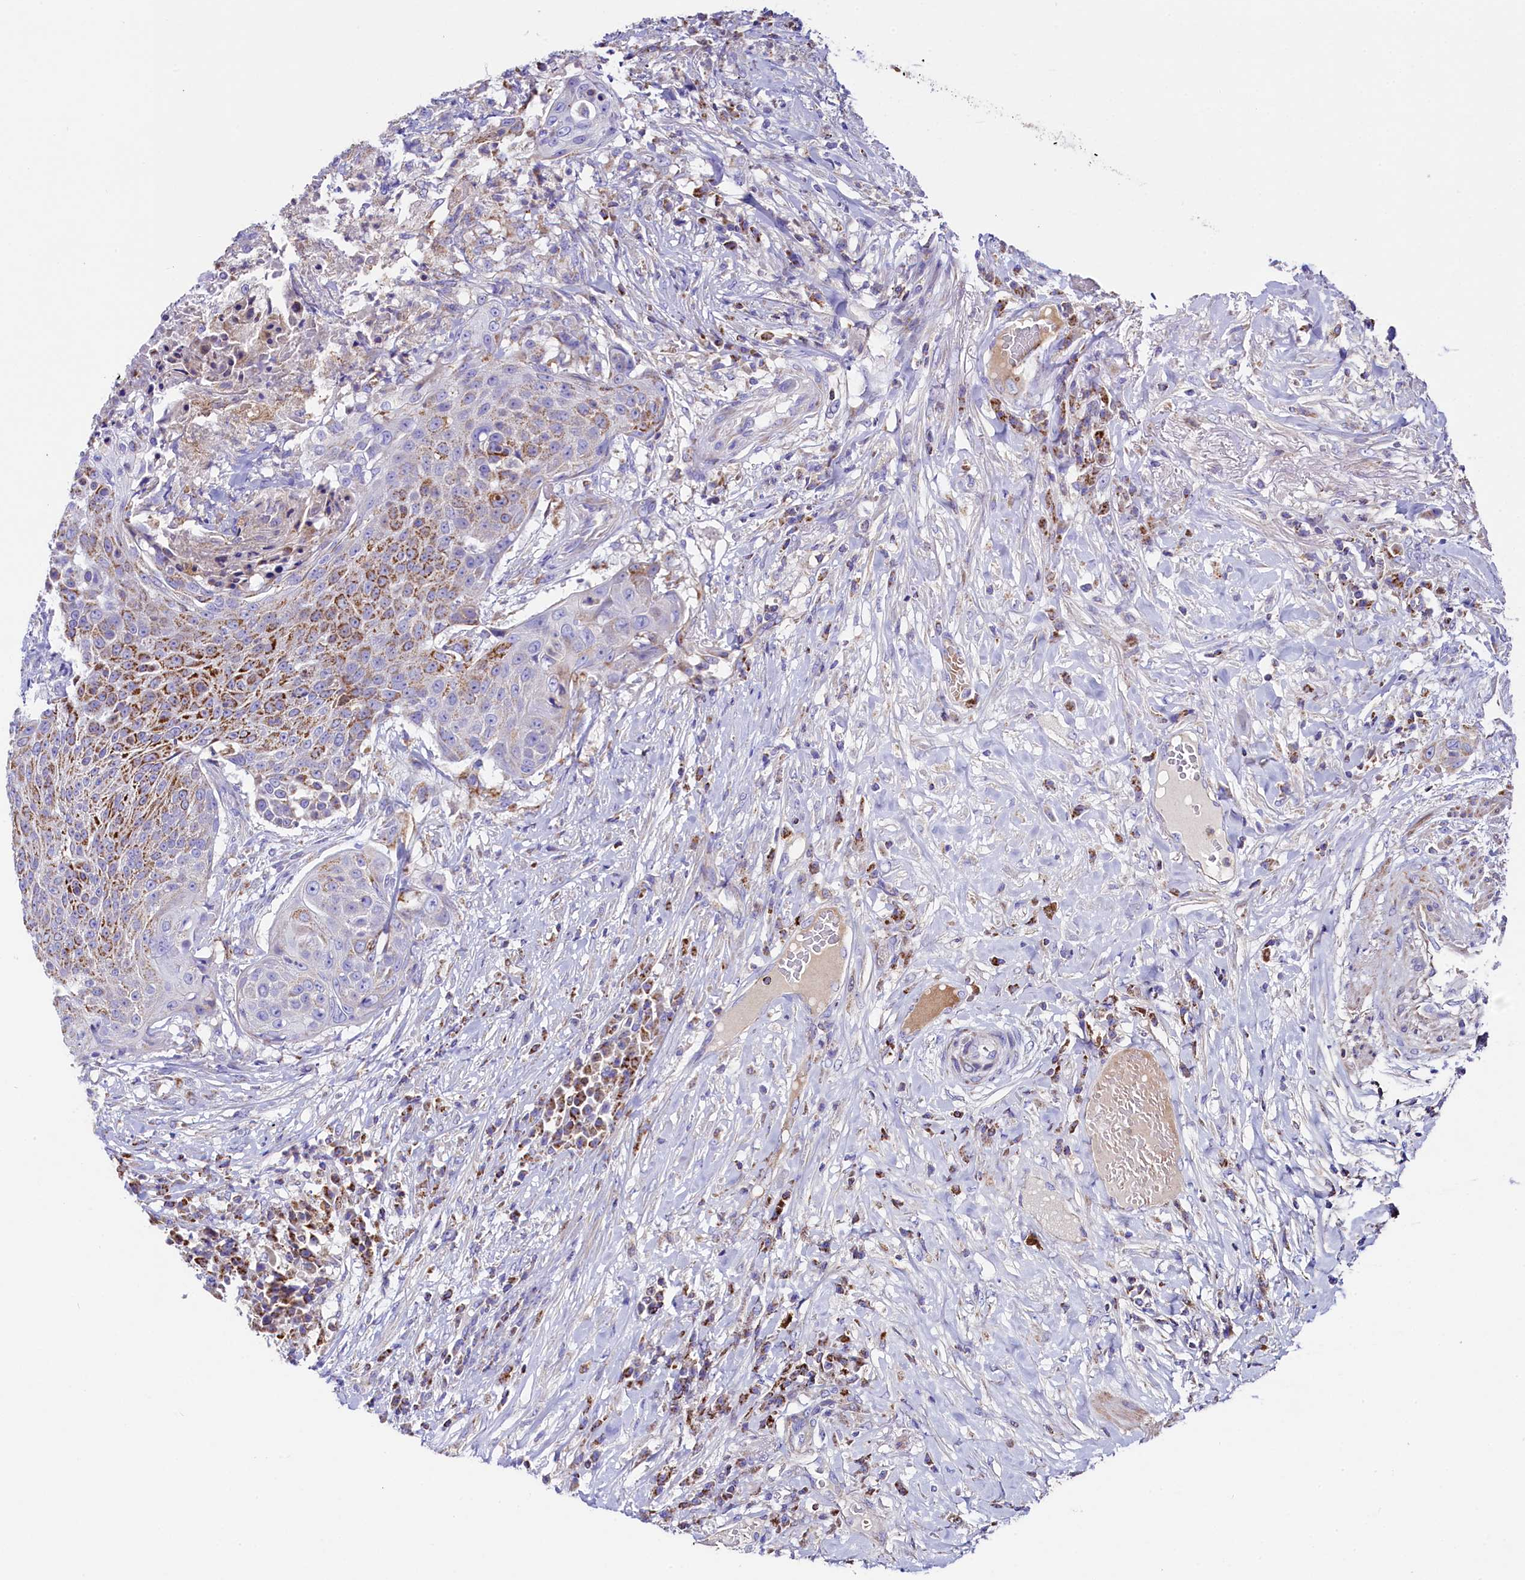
{"staining": {"intensity": "strong", "quantity": "25%-75%", "location": "cytoplasmic/membranous"}, "tissue": "urothelial cancer", "cell_type": "Tumor cells", "image_type": "cancer", "snomed": [{"axis": "morphology", "description": "Urothelial carcinoma, High grade"}, {"axis": "topography", "description": "Urinary bladder"}], "caption": "An immunohistochemistry micrograph of neoplastic tissue is shown. Protein staining in brown labels strong cytoplasmic/membranous positivity in urothelial cancer within tumor cells.", "gene": "CLYBL", "patient": {"sex": "female", "age": 63}}